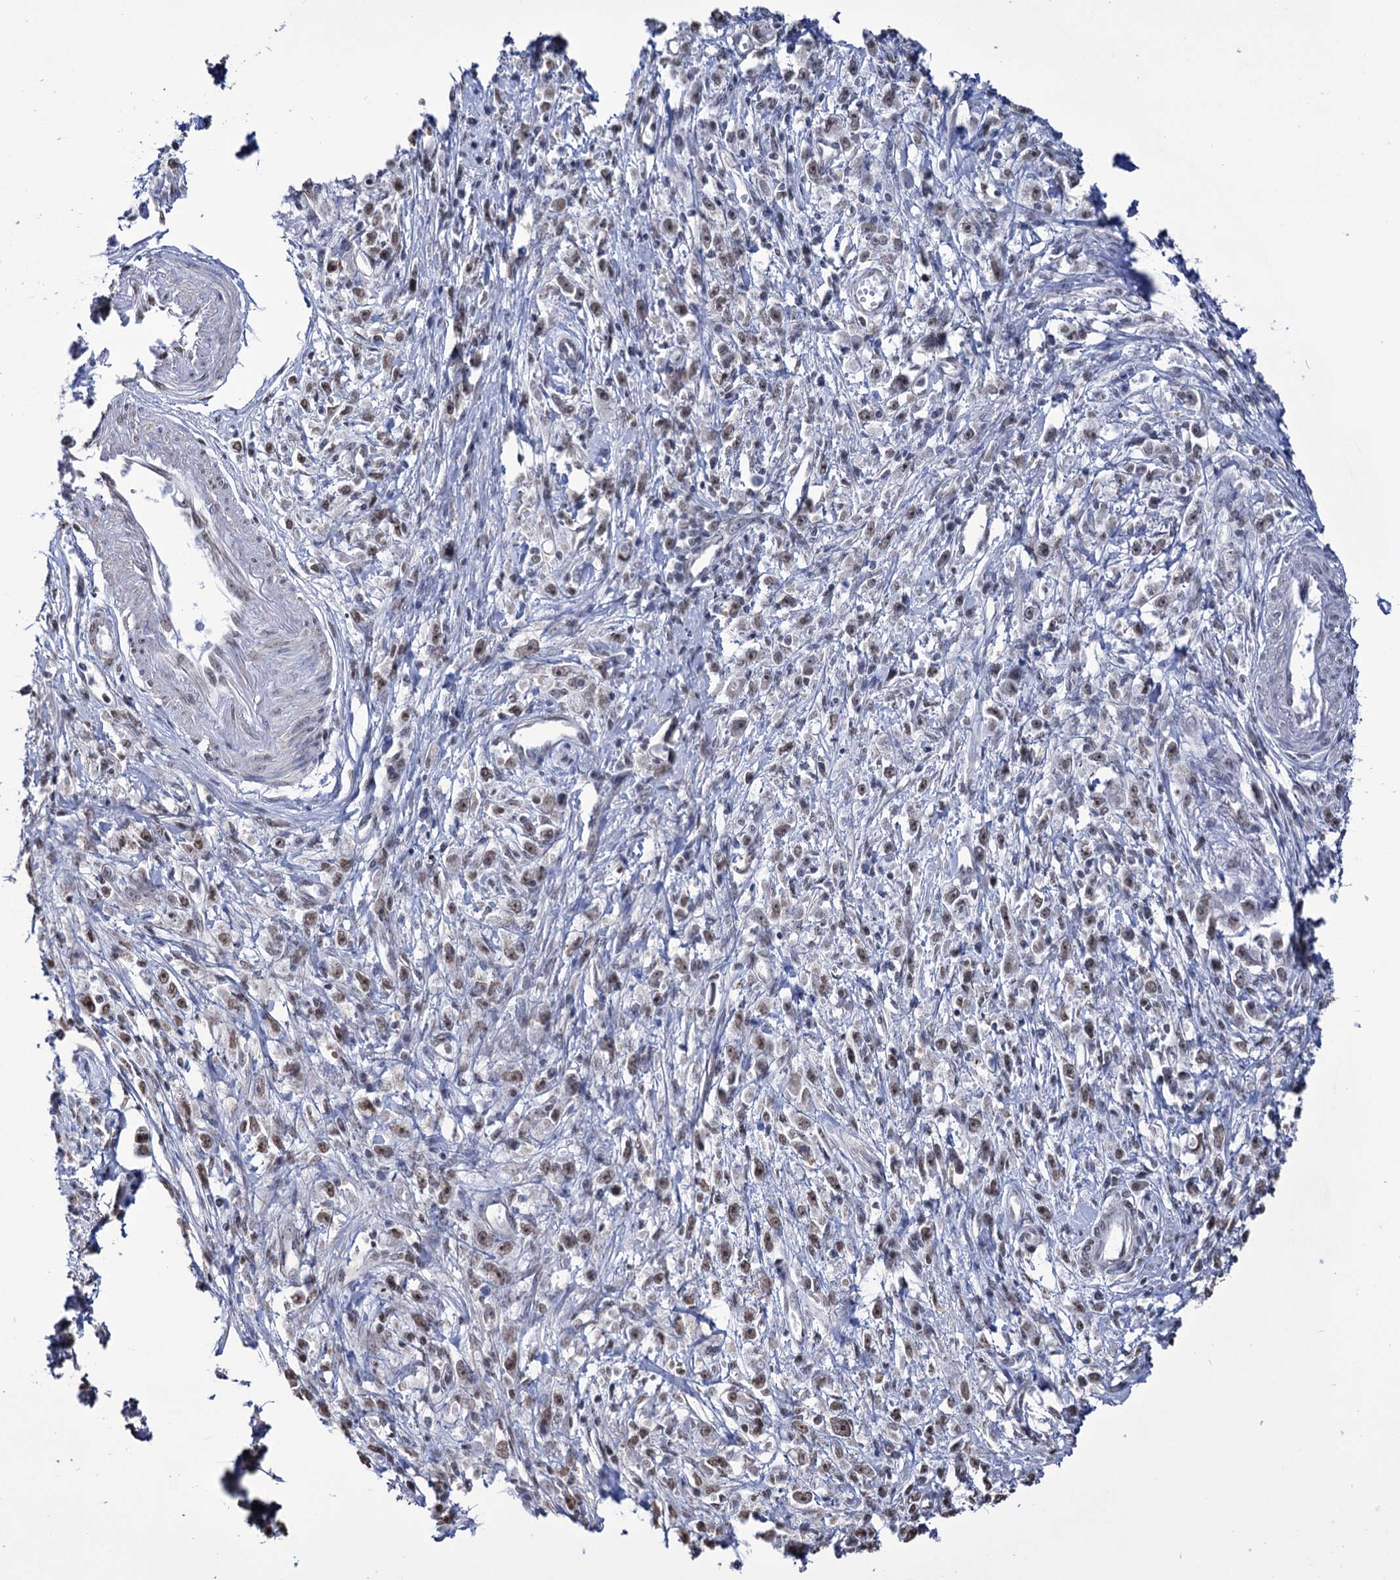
{"staining": {"intensity": "weak", "quantity": ">75%", "location": "nuclear"}, "tissue": "stomach cancer", "cell_type": "Tumor cells", "image_type": "cancer", "snomed": [{"axis": "morphology", "description": "Adenocarcinoma, NOS"}, {"axis": "topography", "description": "Stomach"}], "caption": "Protein expression analysis of adenocarcinoma (stomach) demonstrates weak nuclear staining in approximately >75% of tumor cells. The staining was performed using DAB to visualize the protein expression in brown, while the nuclei were stained in blue with hematoxylin (Magnification: 20x).", "gene": "ABHD10", "patient": {"sex": "female", "age": 59}}